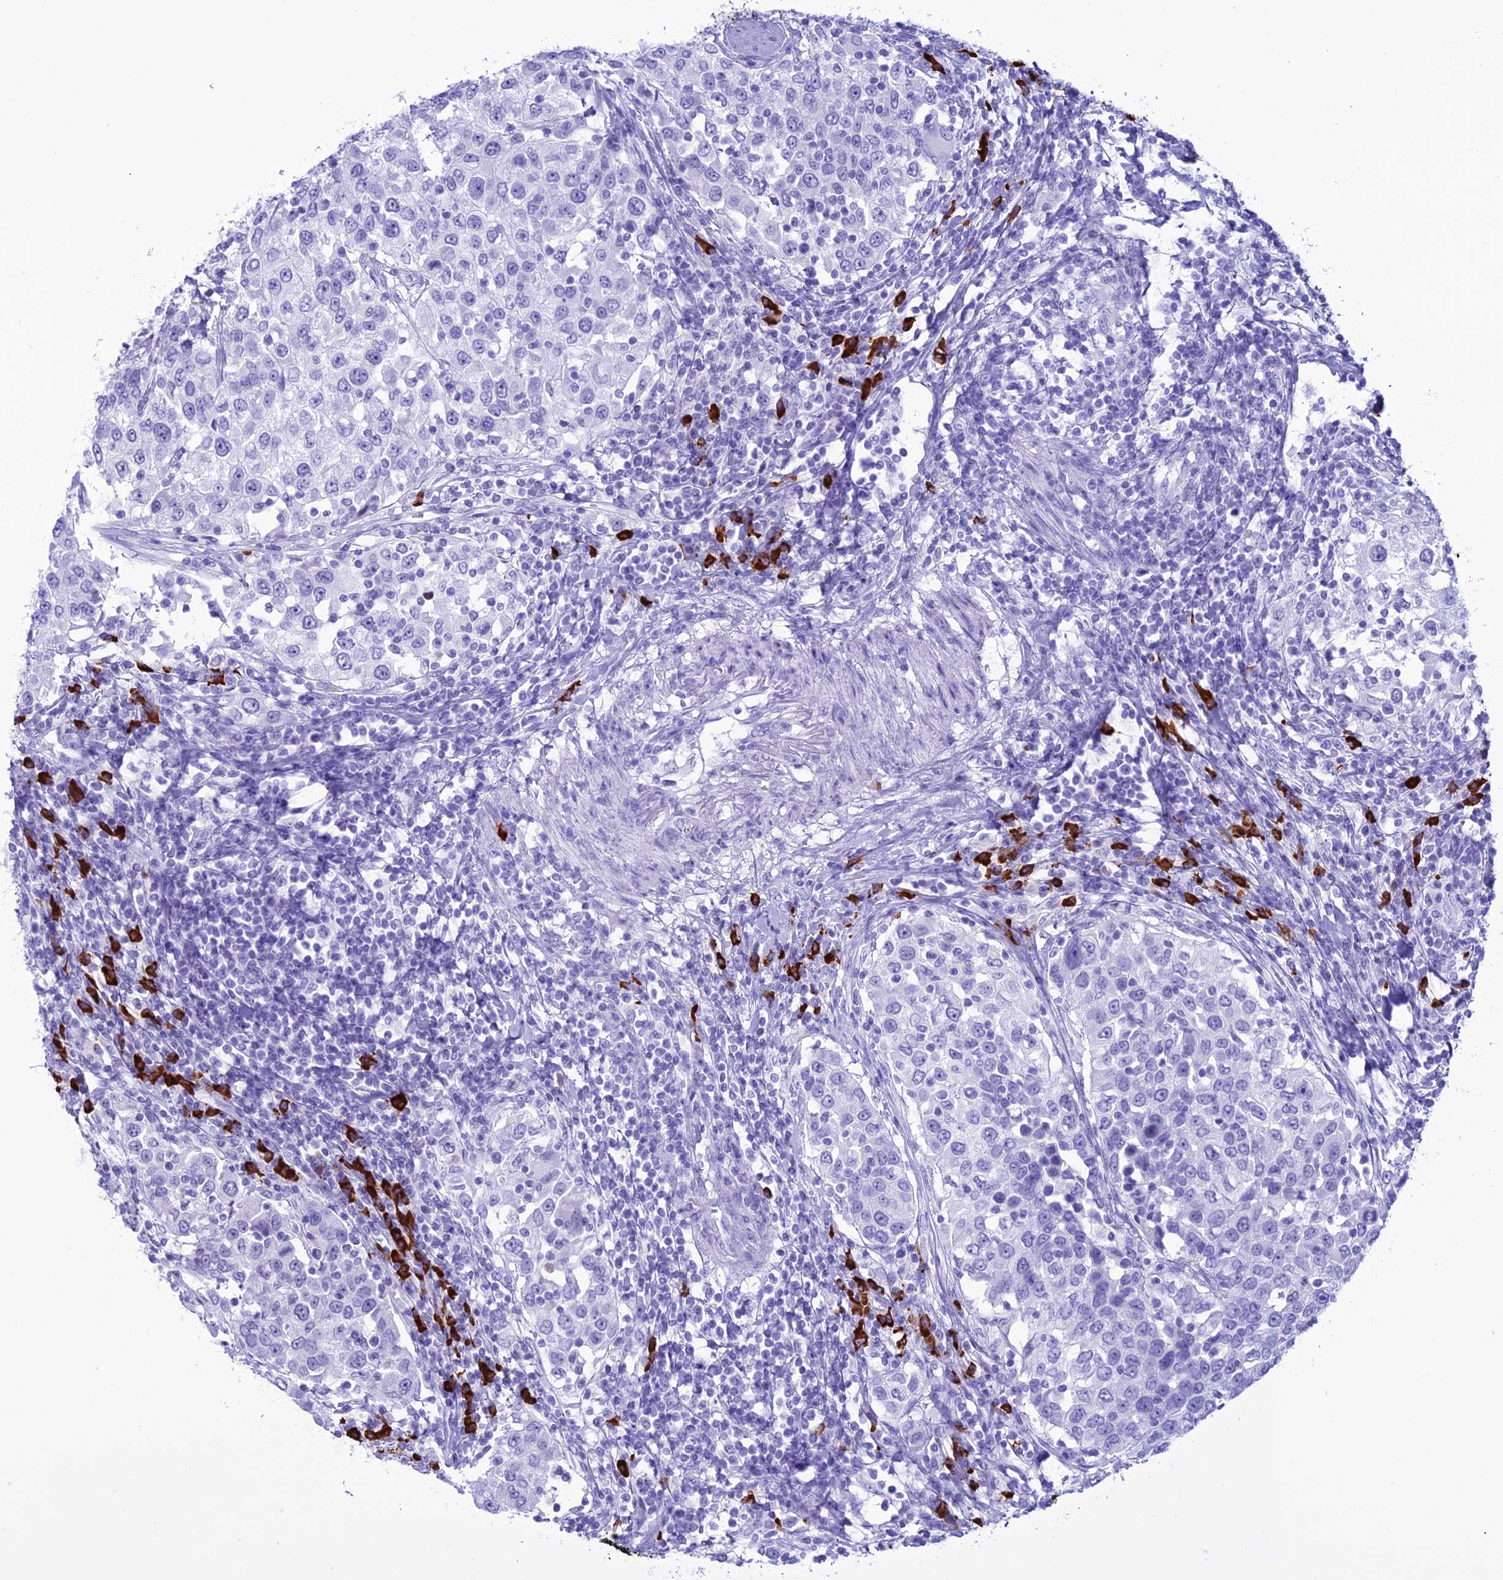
{"staining": {"intensity": "negative", "quantity": "none", "location": "none"}, "tissue": "urothelial cancer", "cell_type": "Tumor cells", "image_type": "cancer", "snomed": [{"axis": "morphology", "description": "Urothelial carcinoma, High grade"}, {"axis": "topography", "description": "Urinary bladder"}], "caption": "This histopathology image is of urothelial carcinoma (high-grade) stained with IHC to label a protein in brown with the nuclei are counter-stained blue. There is no expression in tumor cells.", "gene": "MZB1", "patient": {"sex": "female", "age": 80}}